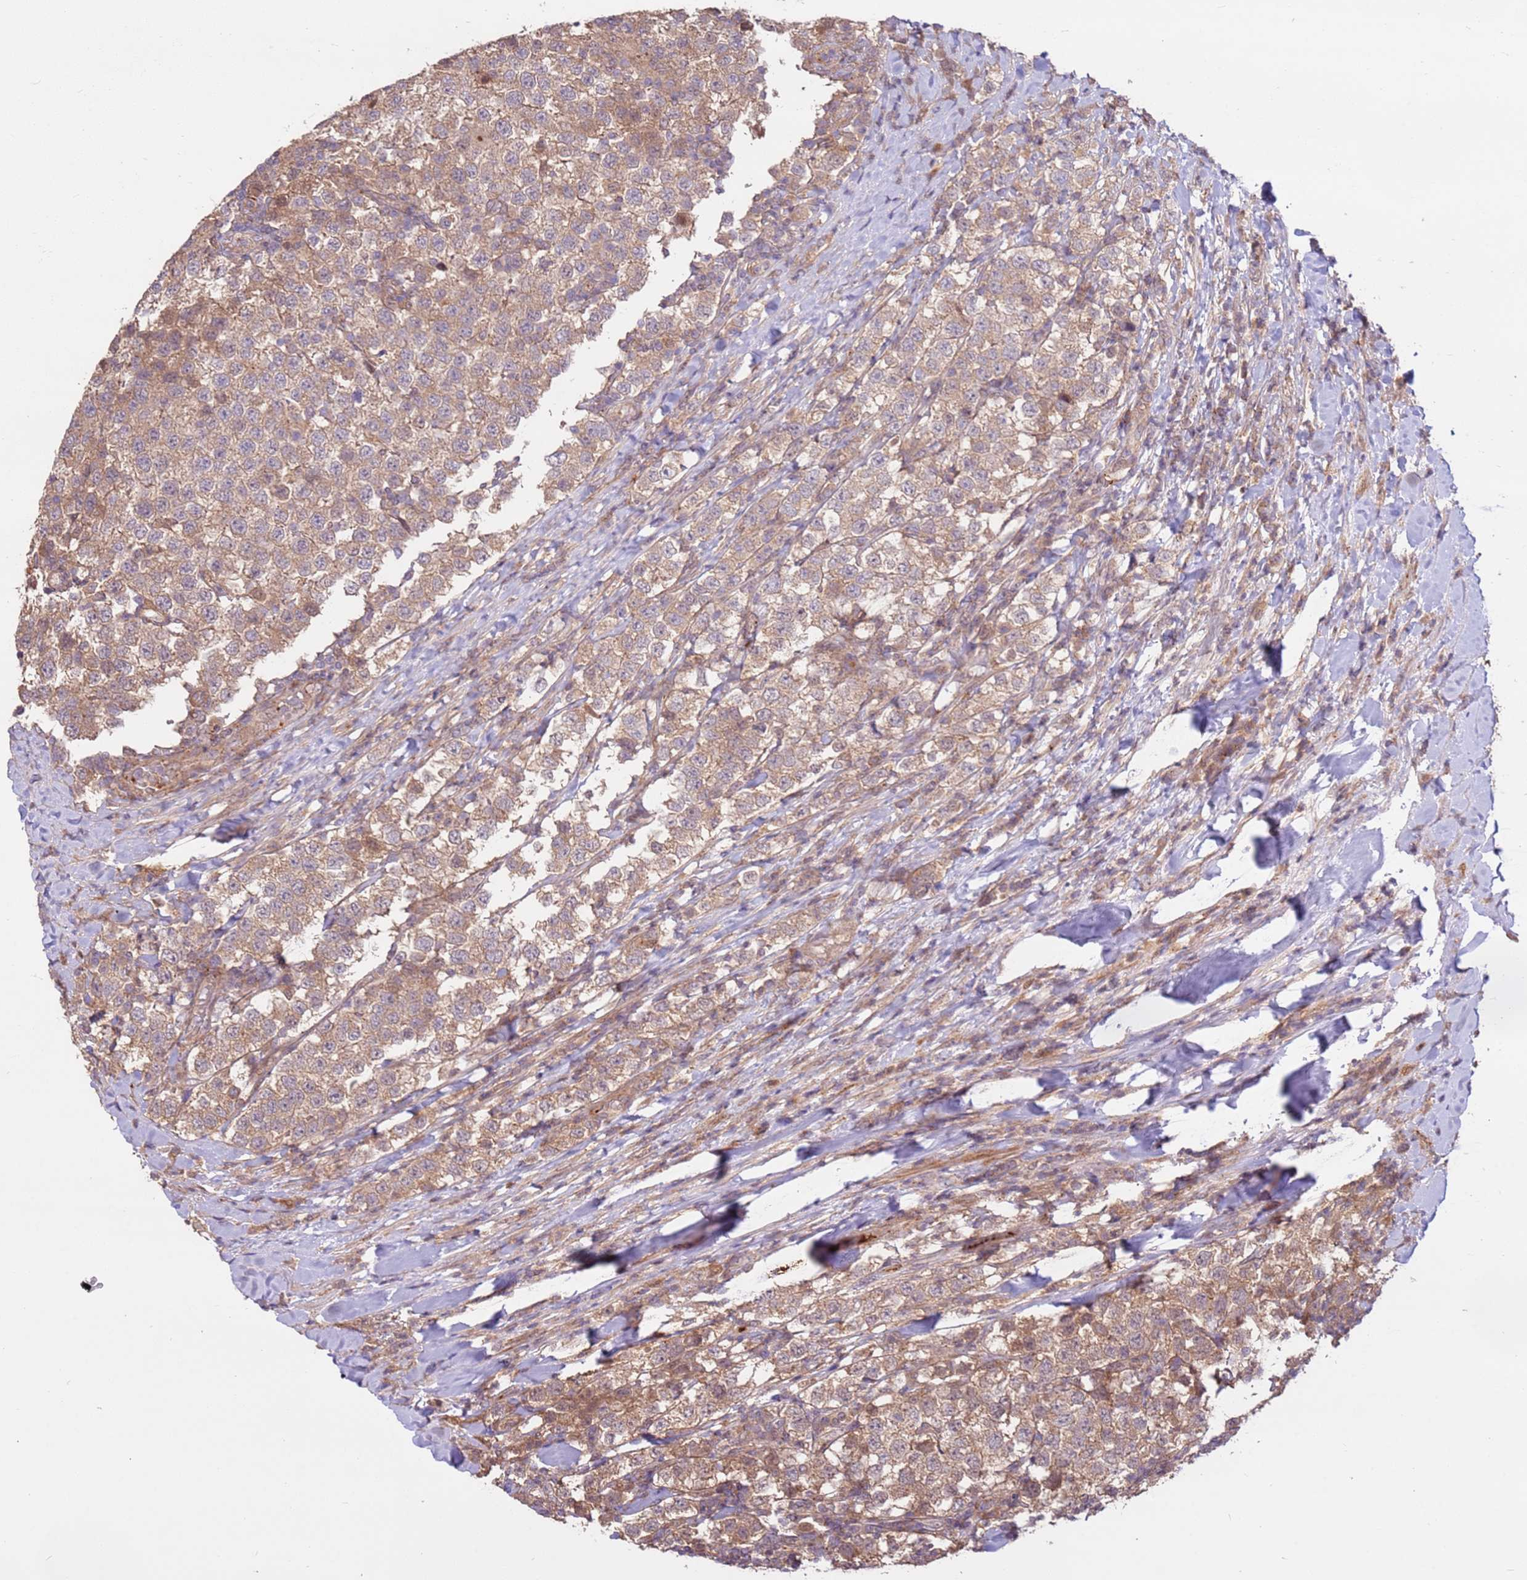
{"staining": {"intensity": "weak", "quantity": ">75%", "location": "cytoplasmic/membranous"}, "tissue": "testis cancer", "cell_type": "Tumor cells", "image_type": "cancer", "snomed": [{"axis": "morphology", "description": "Seminoma, NOS"}, {"axis": "topography", "description": "Testis"}], "caption": "Immunohistochemistry histopathology image of human testis cancer stained for a protein (brown), which shows low levels of weak cytoplasmic/membranous expression in approximately >75% of tumor cells.", "gene": "CCDC112", "patient": {"sex": "male", "age": 34}}